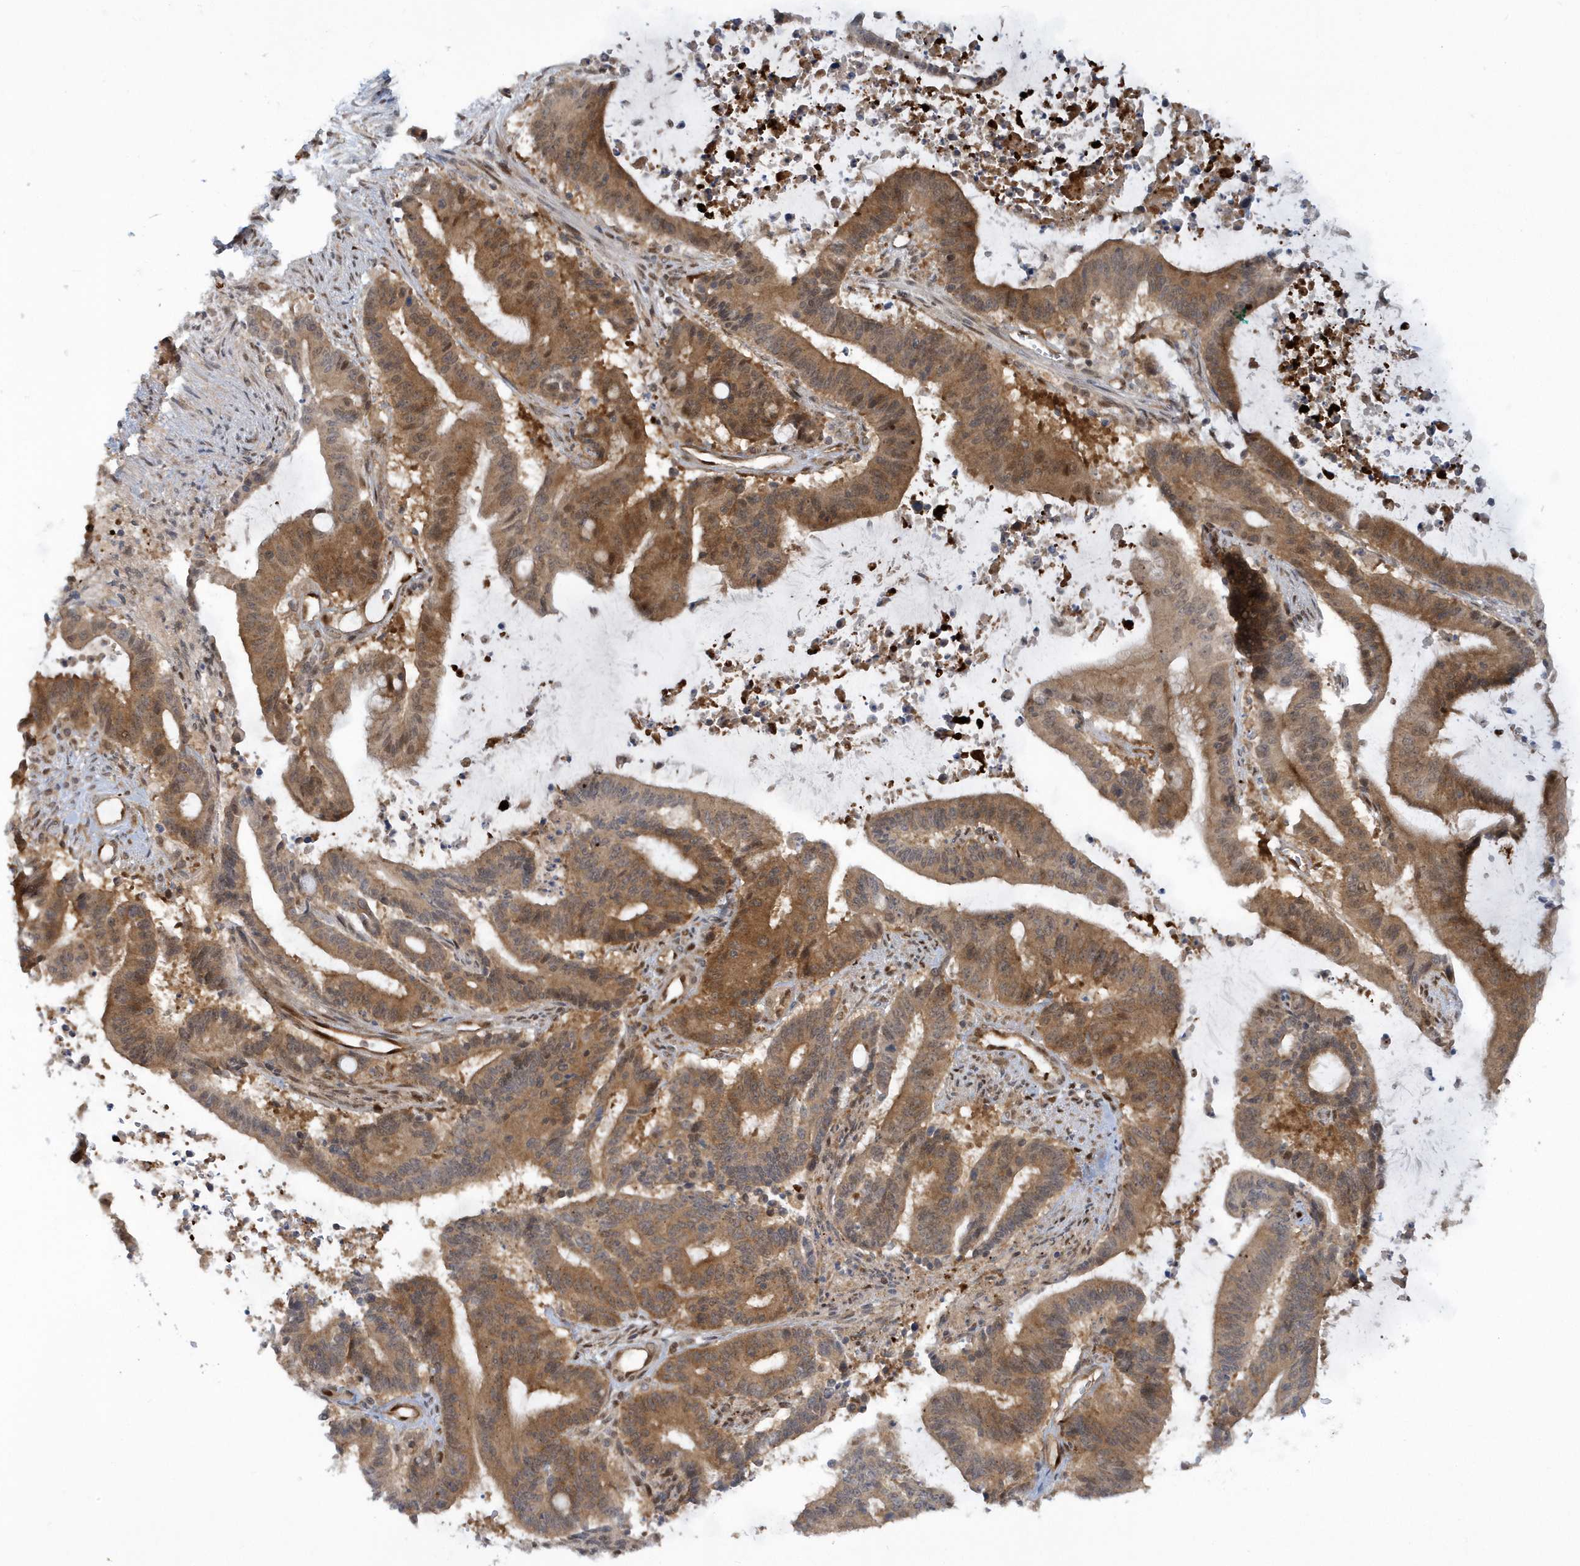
{"staining": {"intensity": "moderate", "quantity": ">75%", "location": "cytoplasmic/membranous"}, "tissue": "liver cancer", "cell_type": "Tumor cells", "image_type": "cancer", "snomed": [{"axis": "morphology", "description": "Normal tissue, NOS"}, {"axis": "morphology", "description": "Cholangiocarcinoma"}, {"axis": "topography", "description": "Liver"}, {"axis": "topography", "description": "Peripheral nerve tissue"}], "caption": "The image reveals a brown stain indicating the presence of a protein in the cytoplasmic/membranous of tumor cells in liver cancer (cholangiocarcinoma). (IHC, brightfield microscopy, high magnification).", "gene": "ATG4A", "patient": {"sex": "female", "age": 73}}